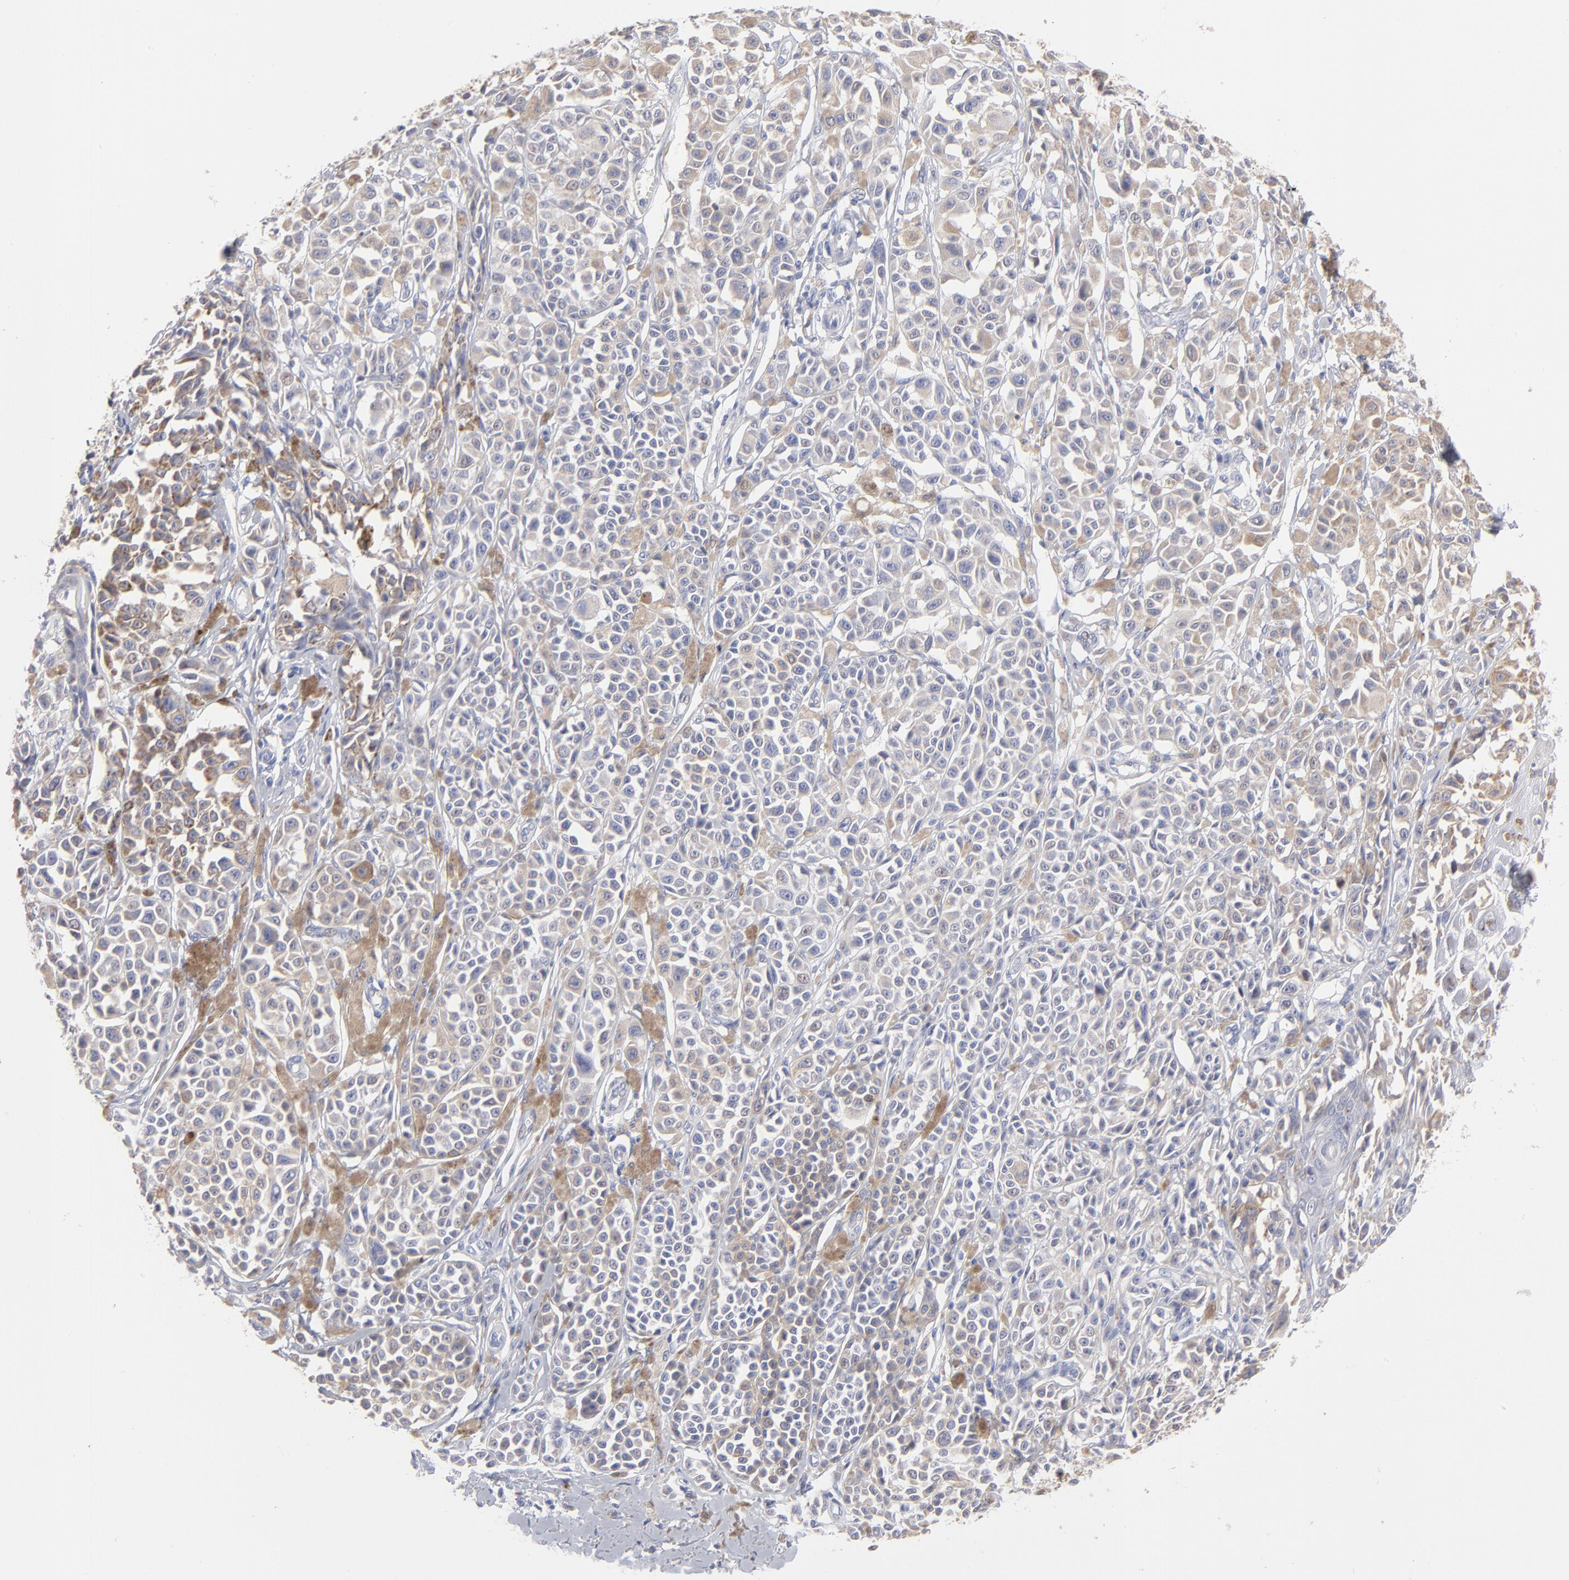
{"staining": {"intensity": "moderate", "quantity": ">75%", "location": "cytoplasmic/membranous"}, "tissue": "melanoma", "cell_type": "Tumor cells", "image_type": "cancer", "snomed": [{"axis": "morphology", "description": "Malignant melanoma, NOS"}, {"axis": "topography", "description": "Skin"}], "caption": "IHC (DAB) staining of melanoma displays moderate cytoplasmic/membranous protein positivity in about >75% of tumor cells. Using DAB (brown) and hematoxylin (blue) stains, captured at high magnification using brightfield microscopy.", "gene": "TST", "patient": {"sex": "female", "age": 38}}